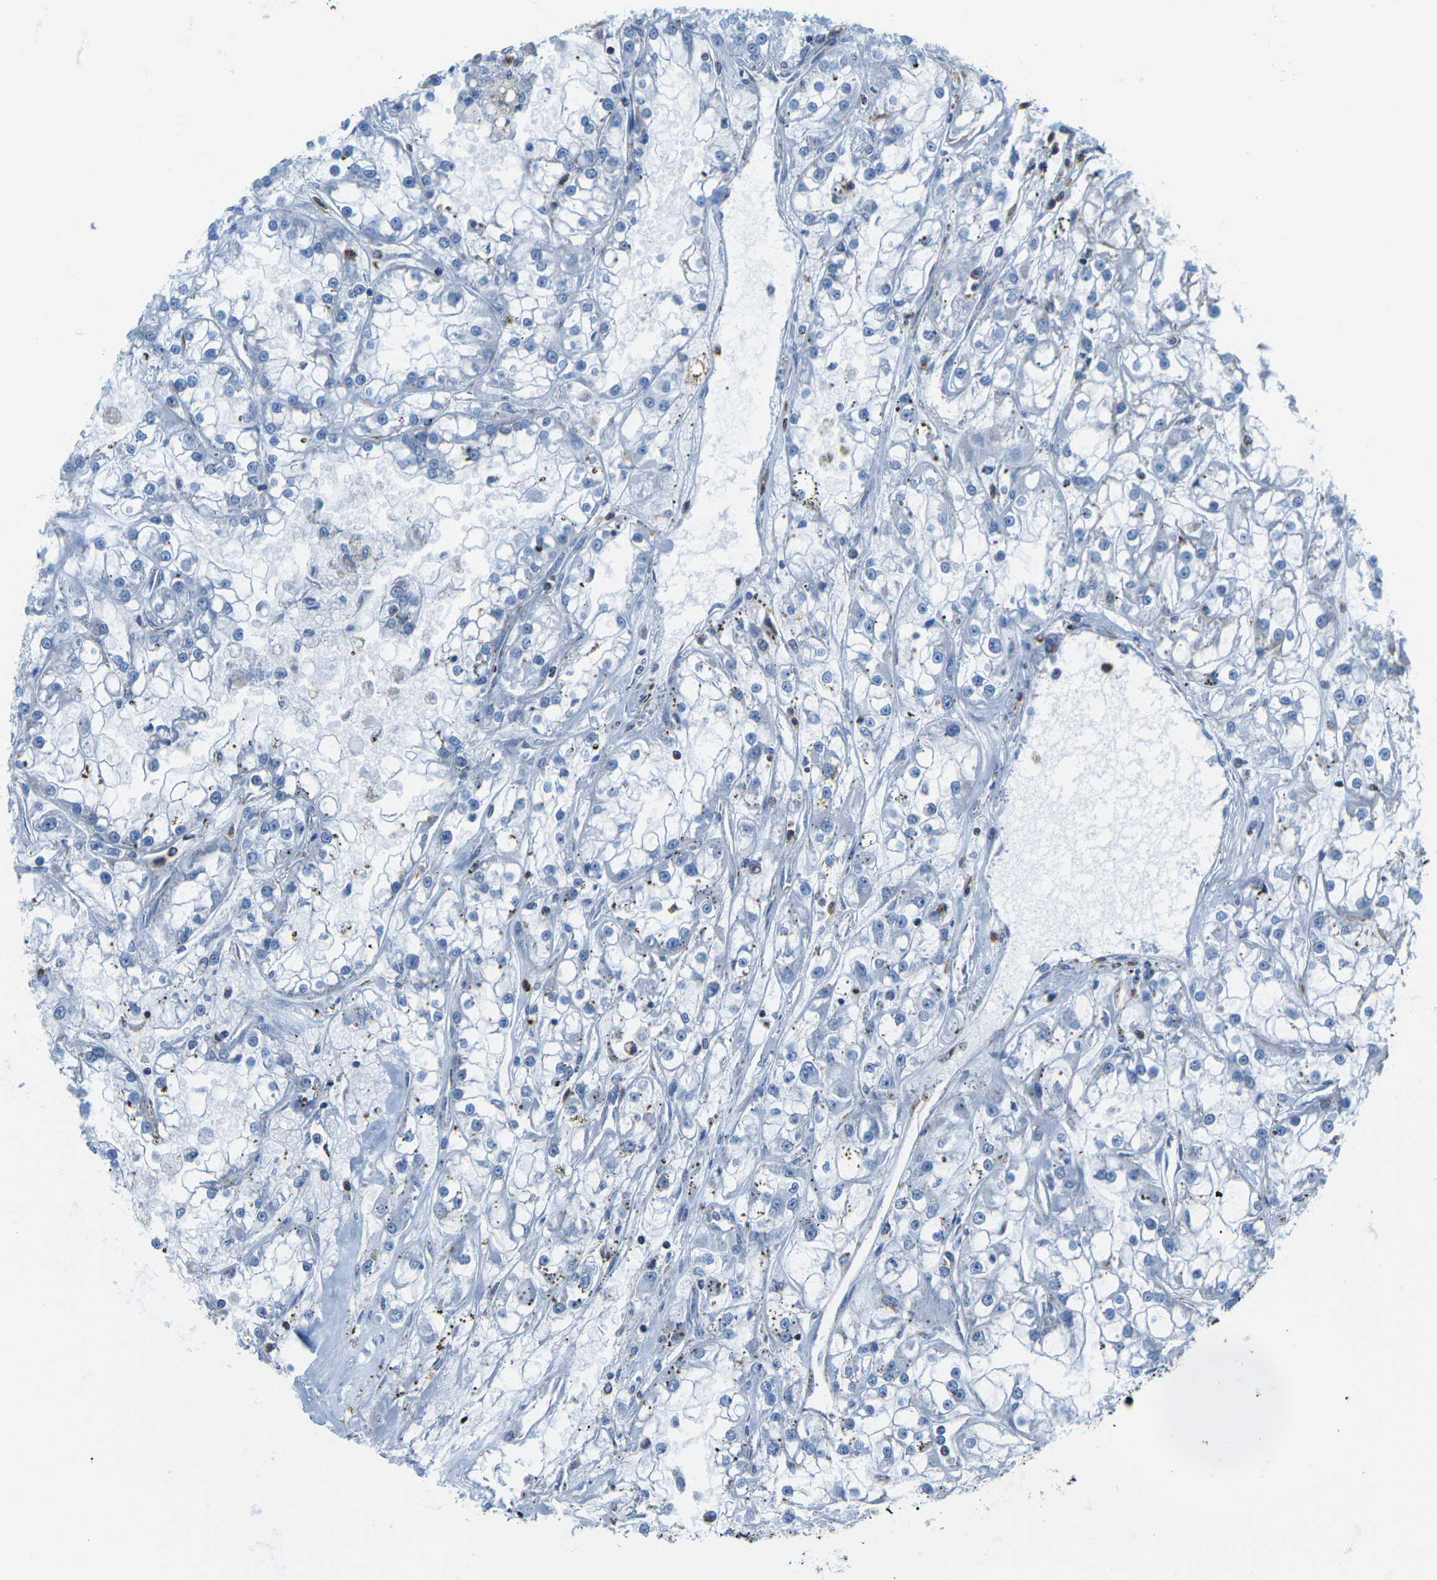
{"staining": {"intensity": "negative", "quantity": "none", "location": "none"}, "tissue": "renal cancer", "cell_type": "Tumor cells", "image_type": "cancer", "snomed": [{"axis": "morphology", "description": "Adenocarcinoma, NOS"}, {"axis": "topography", "description": "Kidney"}], "caption": "Renal cancer (adenocarcinoma) stained for a protein using immunohistochemistry reveals no staining tumor cells.", "gene": "COX6C", "patient": {"sex": "female", "age": 52}}